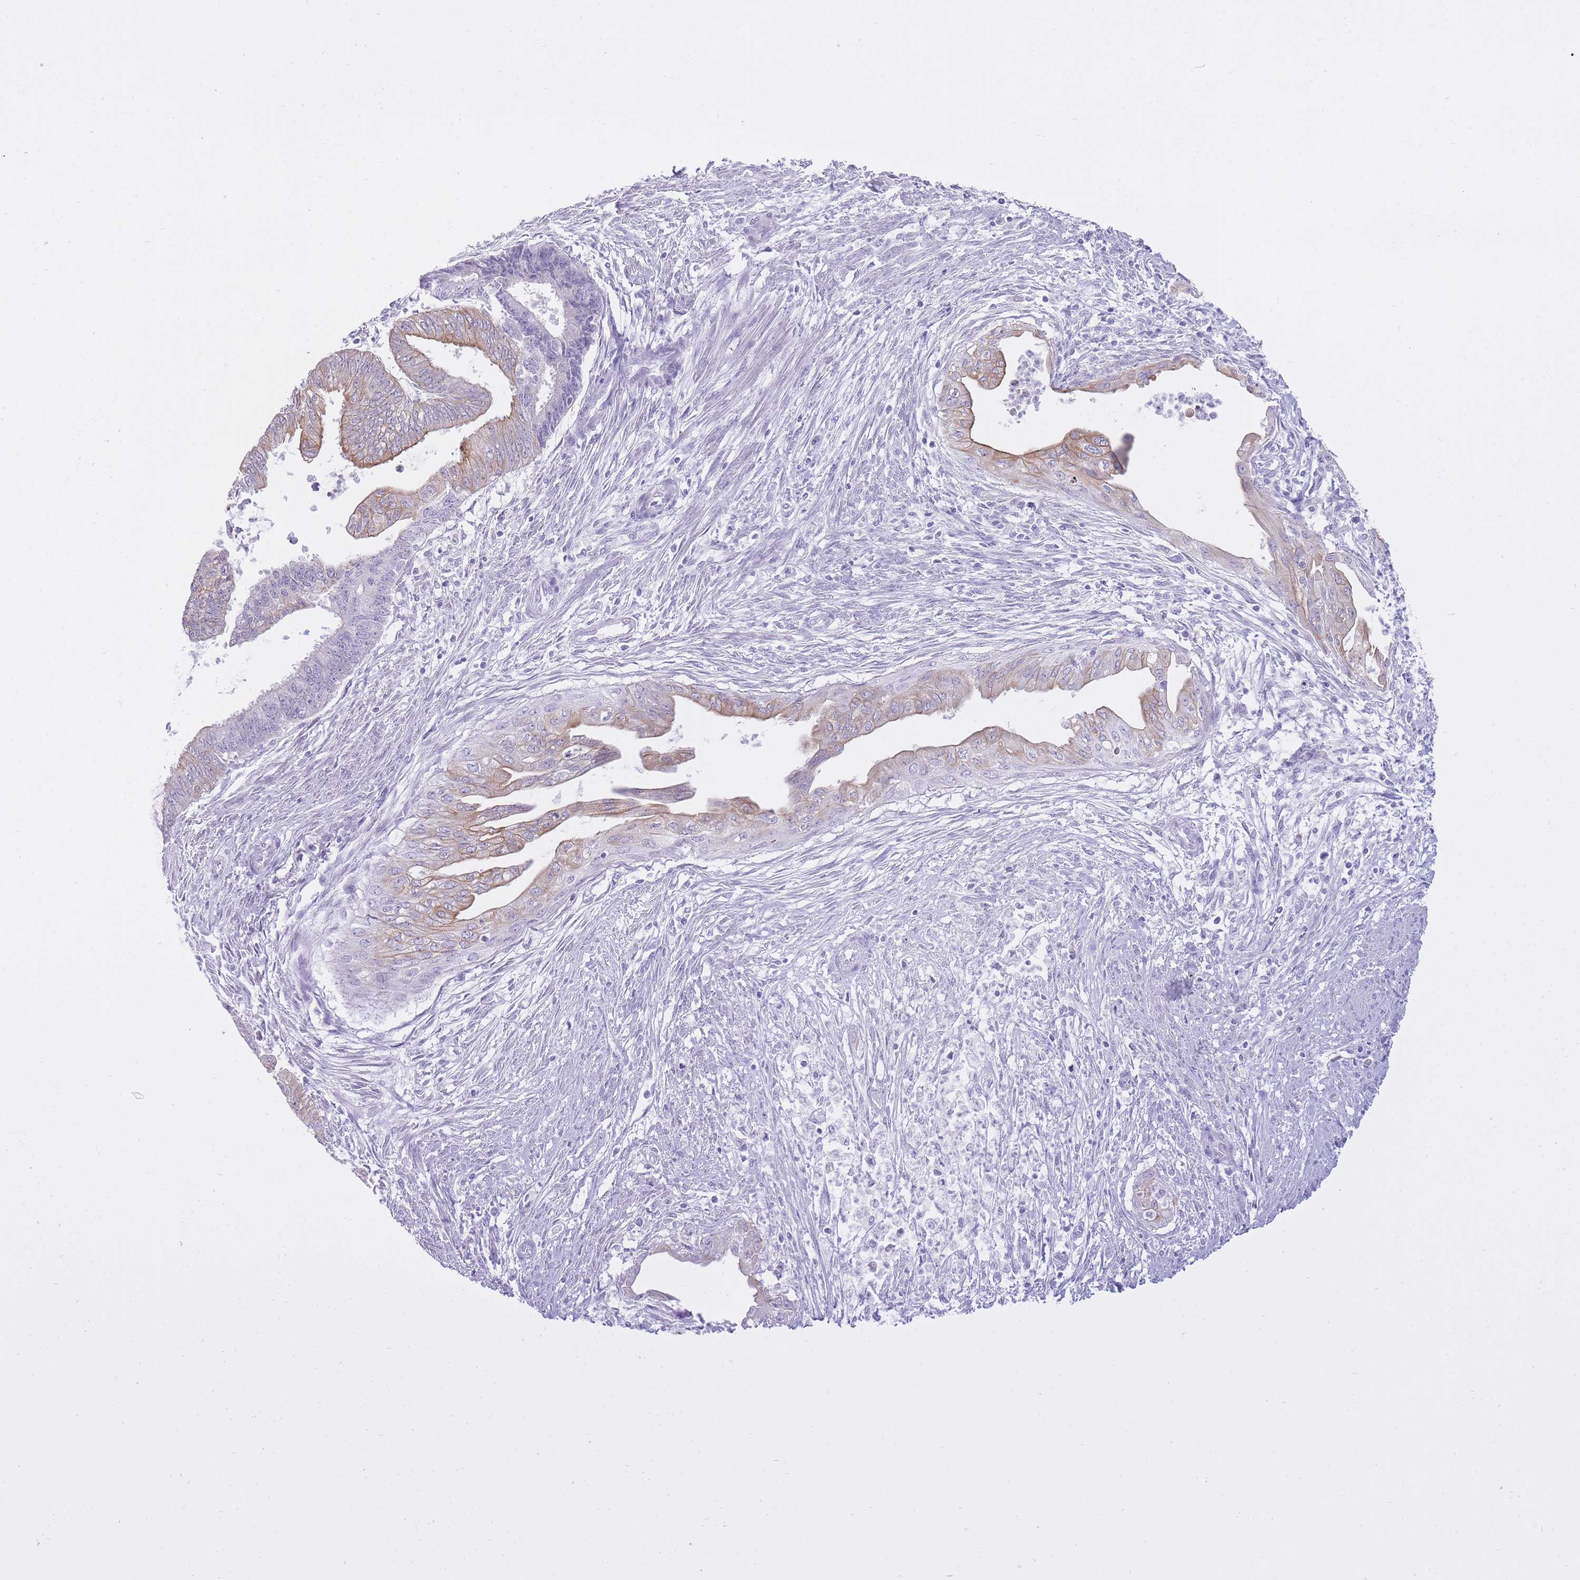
{"staining": {"intensity": "weak", "quantity": "25%-75%", "location": "cytoplasmic/membranous"}, "tissue": "endometrial cancer", "cell_type": "Tumor cells", "image_type": "cancer", "snomed": [{"axis": "morphology", "description": "Adenocarcinoma, NOS"}, {"axis": "topography", "description": "Endometrium"}], "caption": "Adenocarcinoma (endometrial) tissue demonstrates weak cytoplasmic/membranous expression in approximately 25%-75% of tumor cells Using DAB (3,3'-diaminobenzidine) (brown) and hematoxylin (blue) stains, captured at high magnification using brightfield microscopy.", "gene": "ZNF501", "patient": {"sex": "female", "age": 73}}